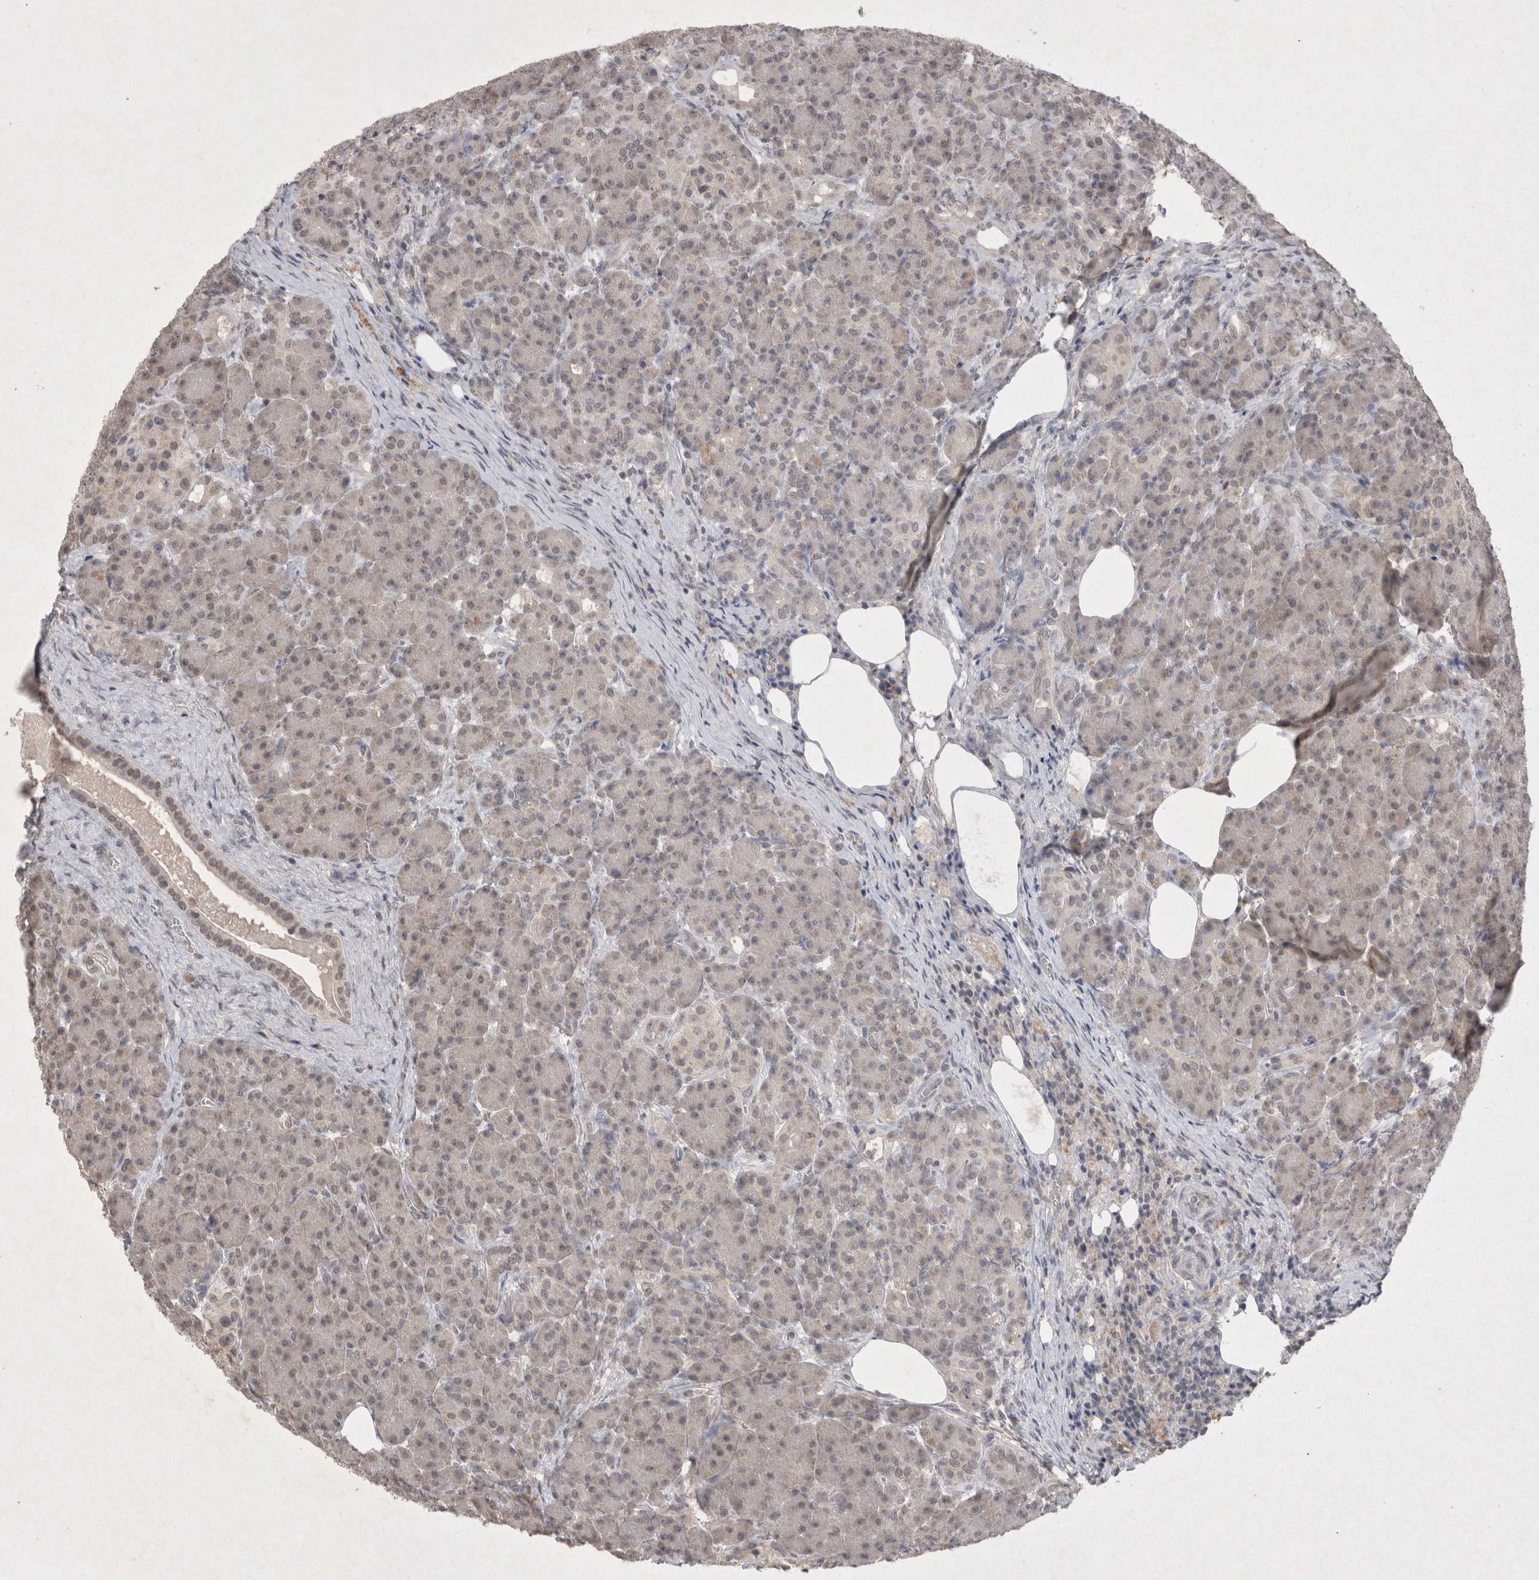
{"staining": {"intensity": "negative", "quantity": "none", "location": "none"}, "tissue": "pancreas", "cell_type": "Exocrine glandular cells", "image_type": "normal", "snomed": [{"axis": "morphology", "description": "Normal tissue, NOS"}, {"axis": "topography", "description": "Pancreas"}], "caption": "Micrograph shows no protein expression in exocrine glandular cells of benign pancreas.", "gene": "LYVE1", "patient": {"sex": "male", "age": 63}}